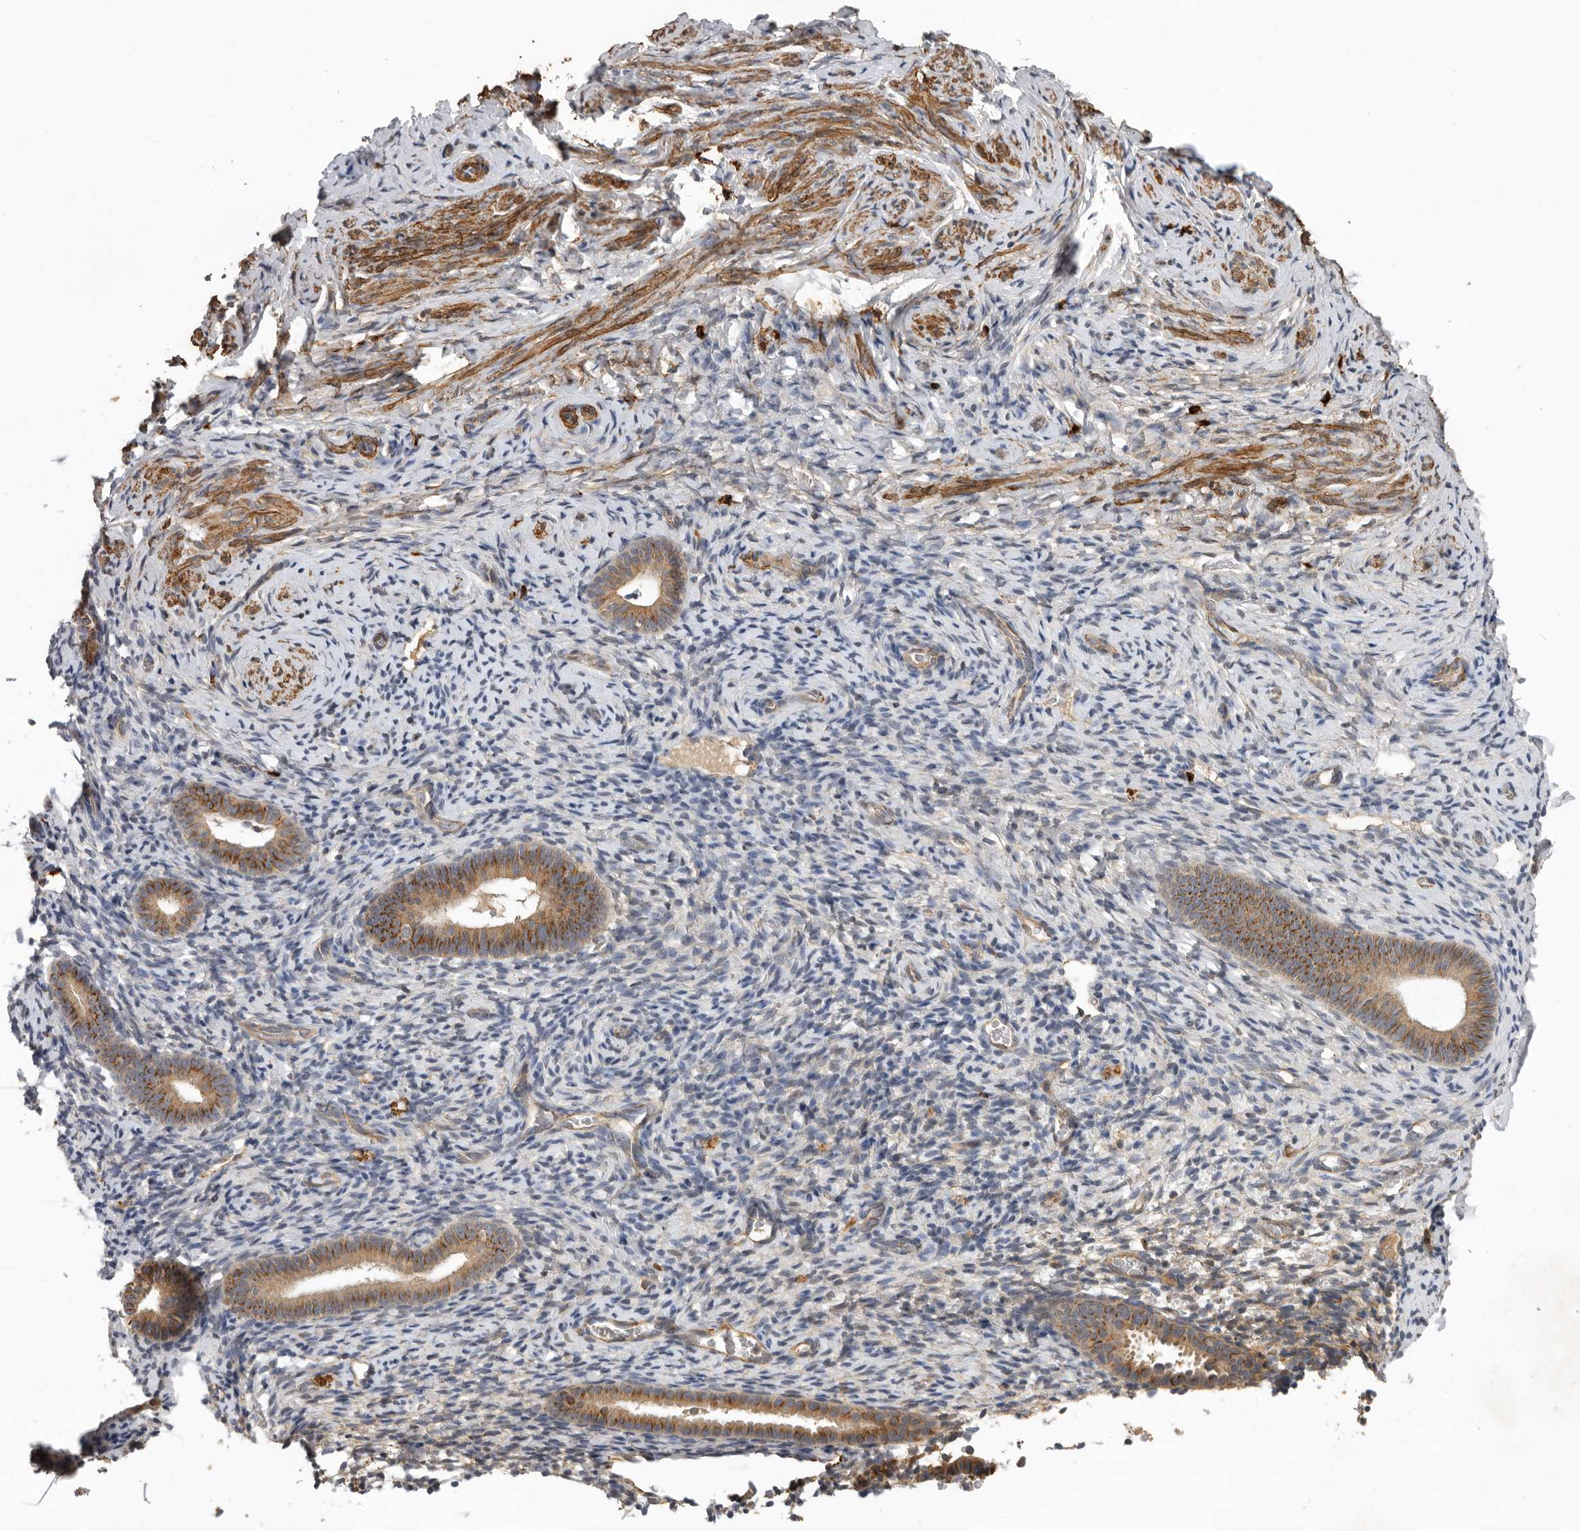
{"staining": {"intensity": "weak", "quantity": "<25%", "location": "cytoplasmic/membranous"}, "tissue": "endometrium", "cell_type": "Cells in endometrial stroma", "image_type": "normal", "snomed": [{"axis": "morphology", "description": "Normal tissue, NOS"}, {"axis": "topography", "description": "Endometrium"}], "caption": "DAB immunohistochemical staining of benign human endometrium shows no significant expression in cells in endometrial stroma. (DAB immunohistochemistry (IHC) with hematoxylin counter stain).", "gene": "RNF157", "patient": {"sex": "female", "age": 51}}